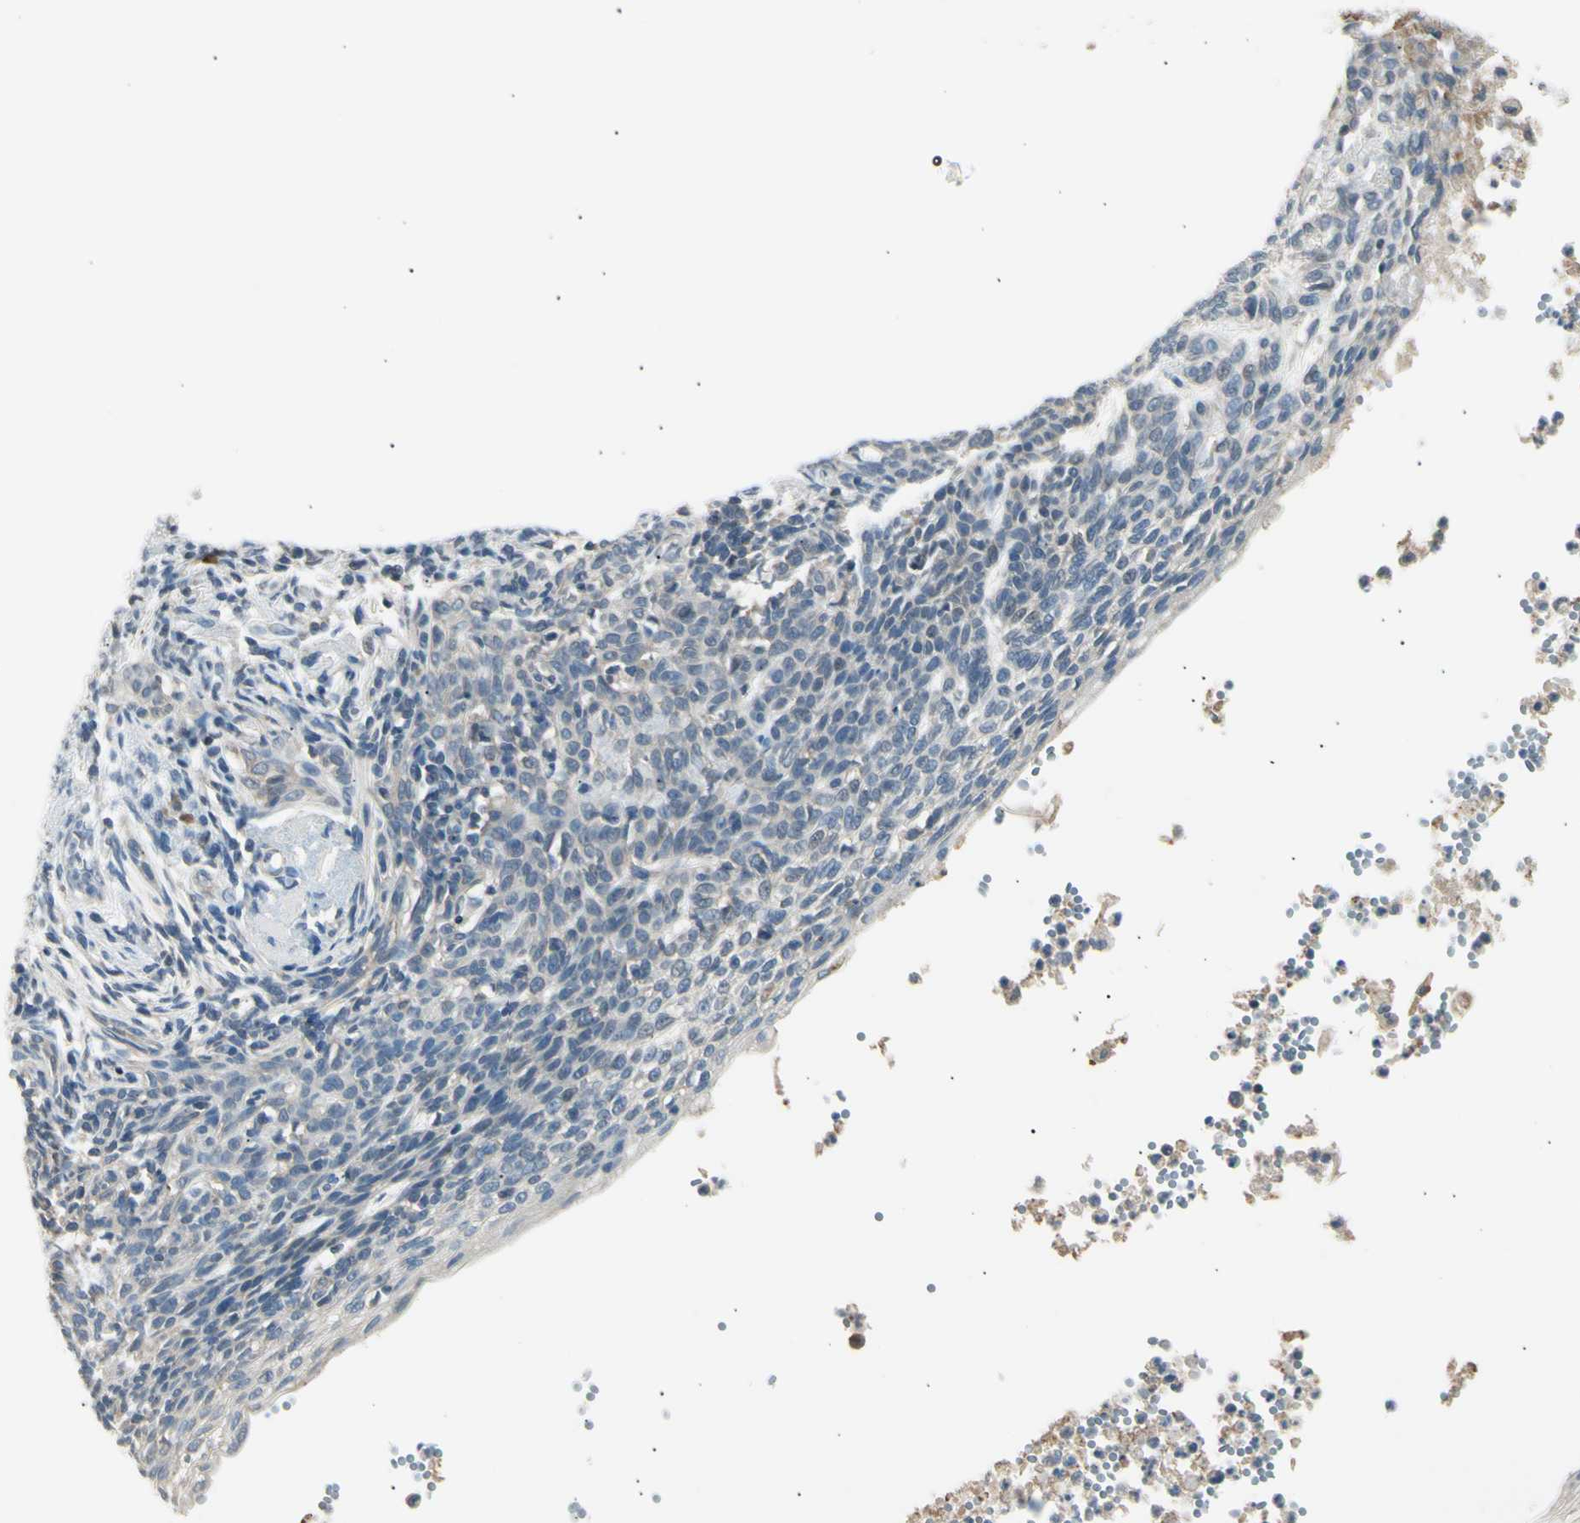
{"staining": {"intensity": "weak", "quantity": "<25%", "location": "cytoplasmic/membranous"}, "tissue": "skin cancer", "cell_type": "Tumor cells", "image_type": "cancer", "snomed": [{"axis": "morphology", "description": "Normal tissue, NOS"}, {"axis": "morphology", "description": "Basal cell carcinoma"}, {"axis": "topography", "description": "Skin"}], "caption": "Tumor cells show no significant protein expression in skin cancer.", "gene": "LHPP", "patient": {"sex": "male", "age": 87}}